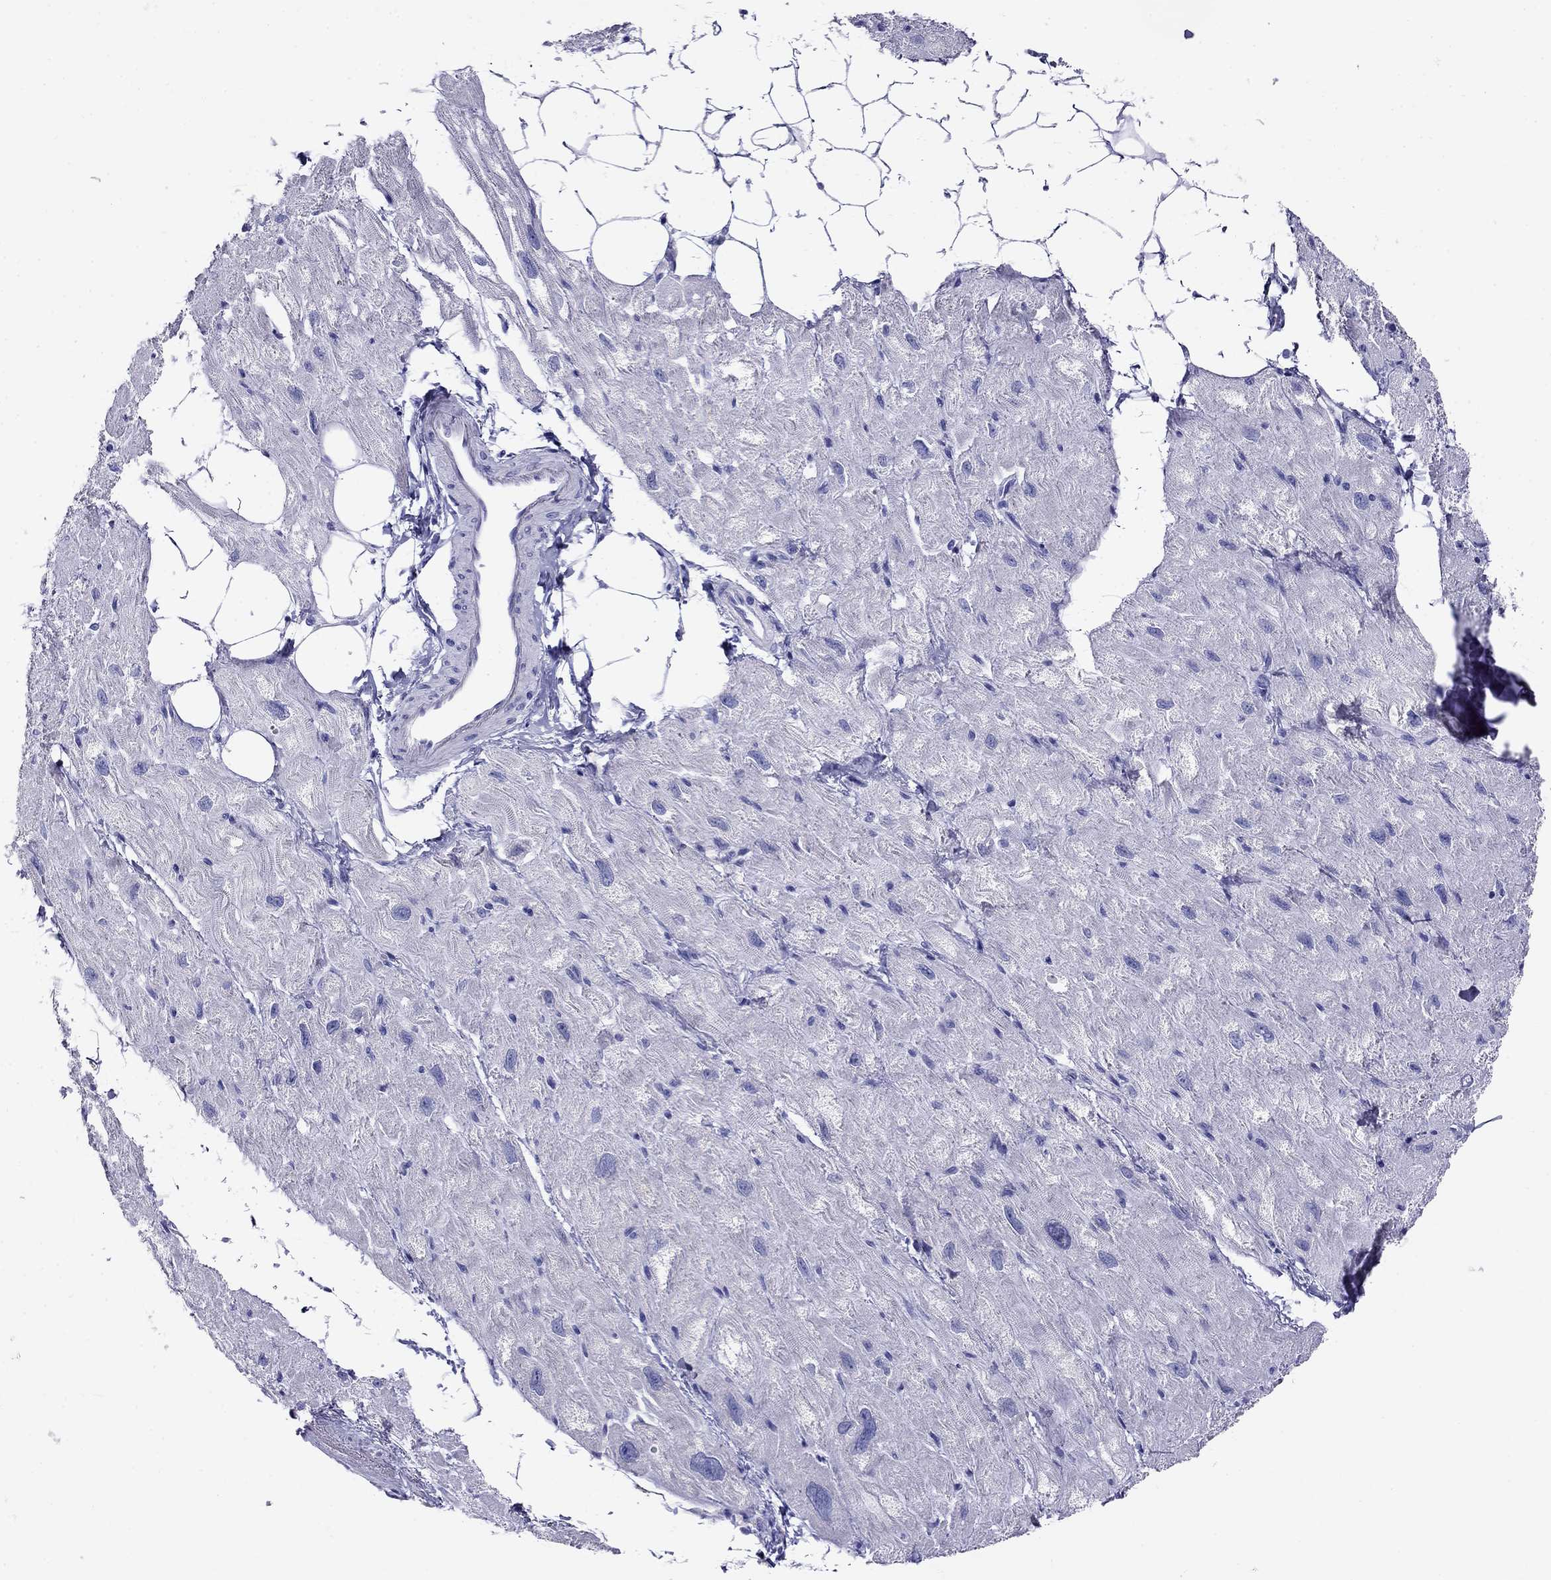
{"staining": {"intensity": "negative", "quantity": "none", "location": "none"}, "tissue": "heart muscle", "cell_type": "Cardiomyocytes", "image_type": "normal", "snomed": [{"axis": "morphology", "description": "Normal tissue, NOS"}, {"axis": "topography", "description": "Heart"}], "caption": "Immunohistochemistry micrograph of benign heart muscle stained for a protein (brown), which reveals no positivity in cardiomyocytes. (DAB (3,3'-diaminobenzidine) immunohistochemistry (IHC), high magnification).", "gene": "MC5R", "patient": {"sex": "male", "age": 66}}